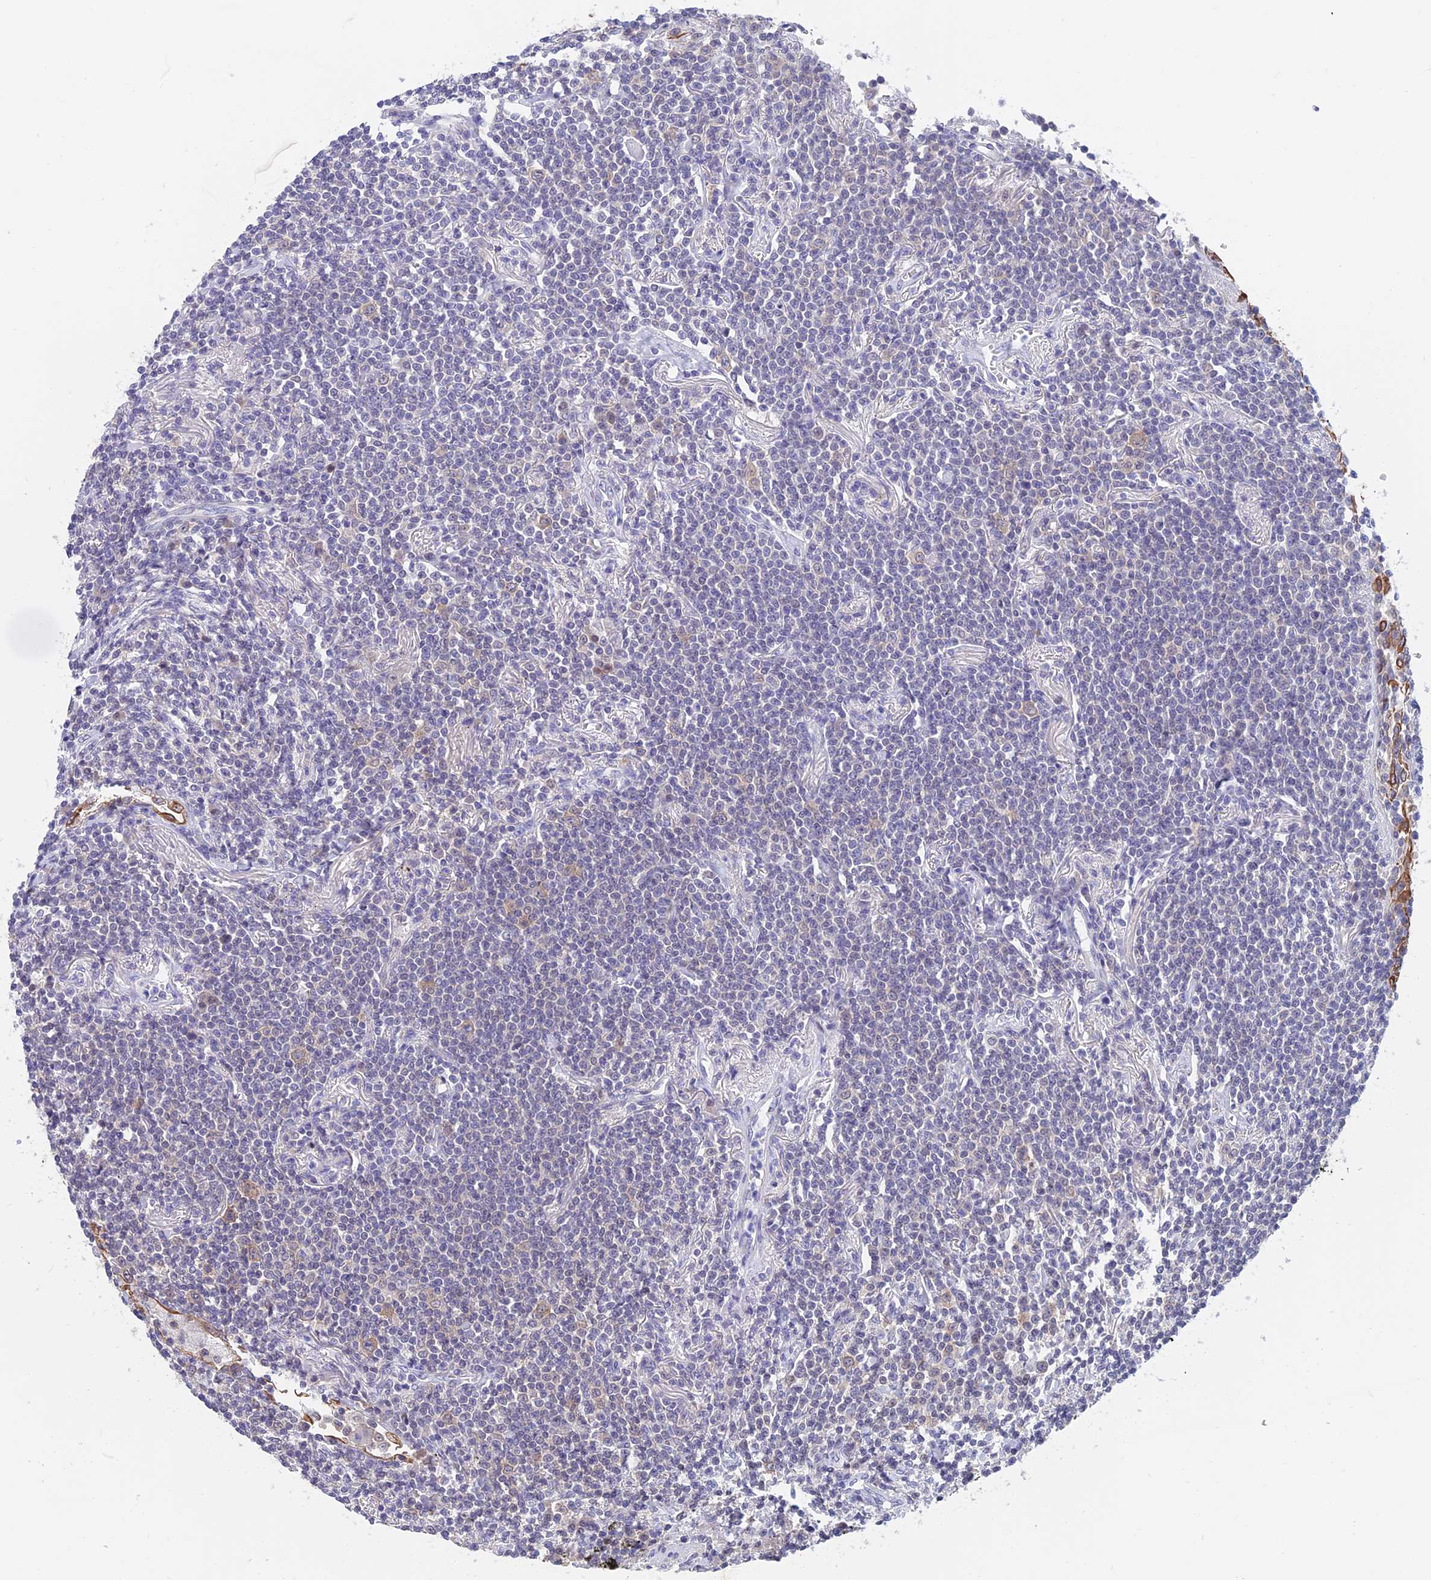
{"staining": {"intensity": "negative", "quantity": "none", "location": "none"}, "tissue": "lymphoma", "cell_type": "Tumor cells", "image_type": "cancer", "snomed": [{"axis": "morphology", "description": "Malignant lymphoma, non-Hodgkin's type, Low grade"}, {"axis": "topography", "description": "Lung"}], "caption": "Protein analysis of low-grade malignant lymphoma, non-Hodgkin's type displays no significant expression in tumor cells.", "gene": "STUB1", "patient": {"sex": "female", "age": 71}}